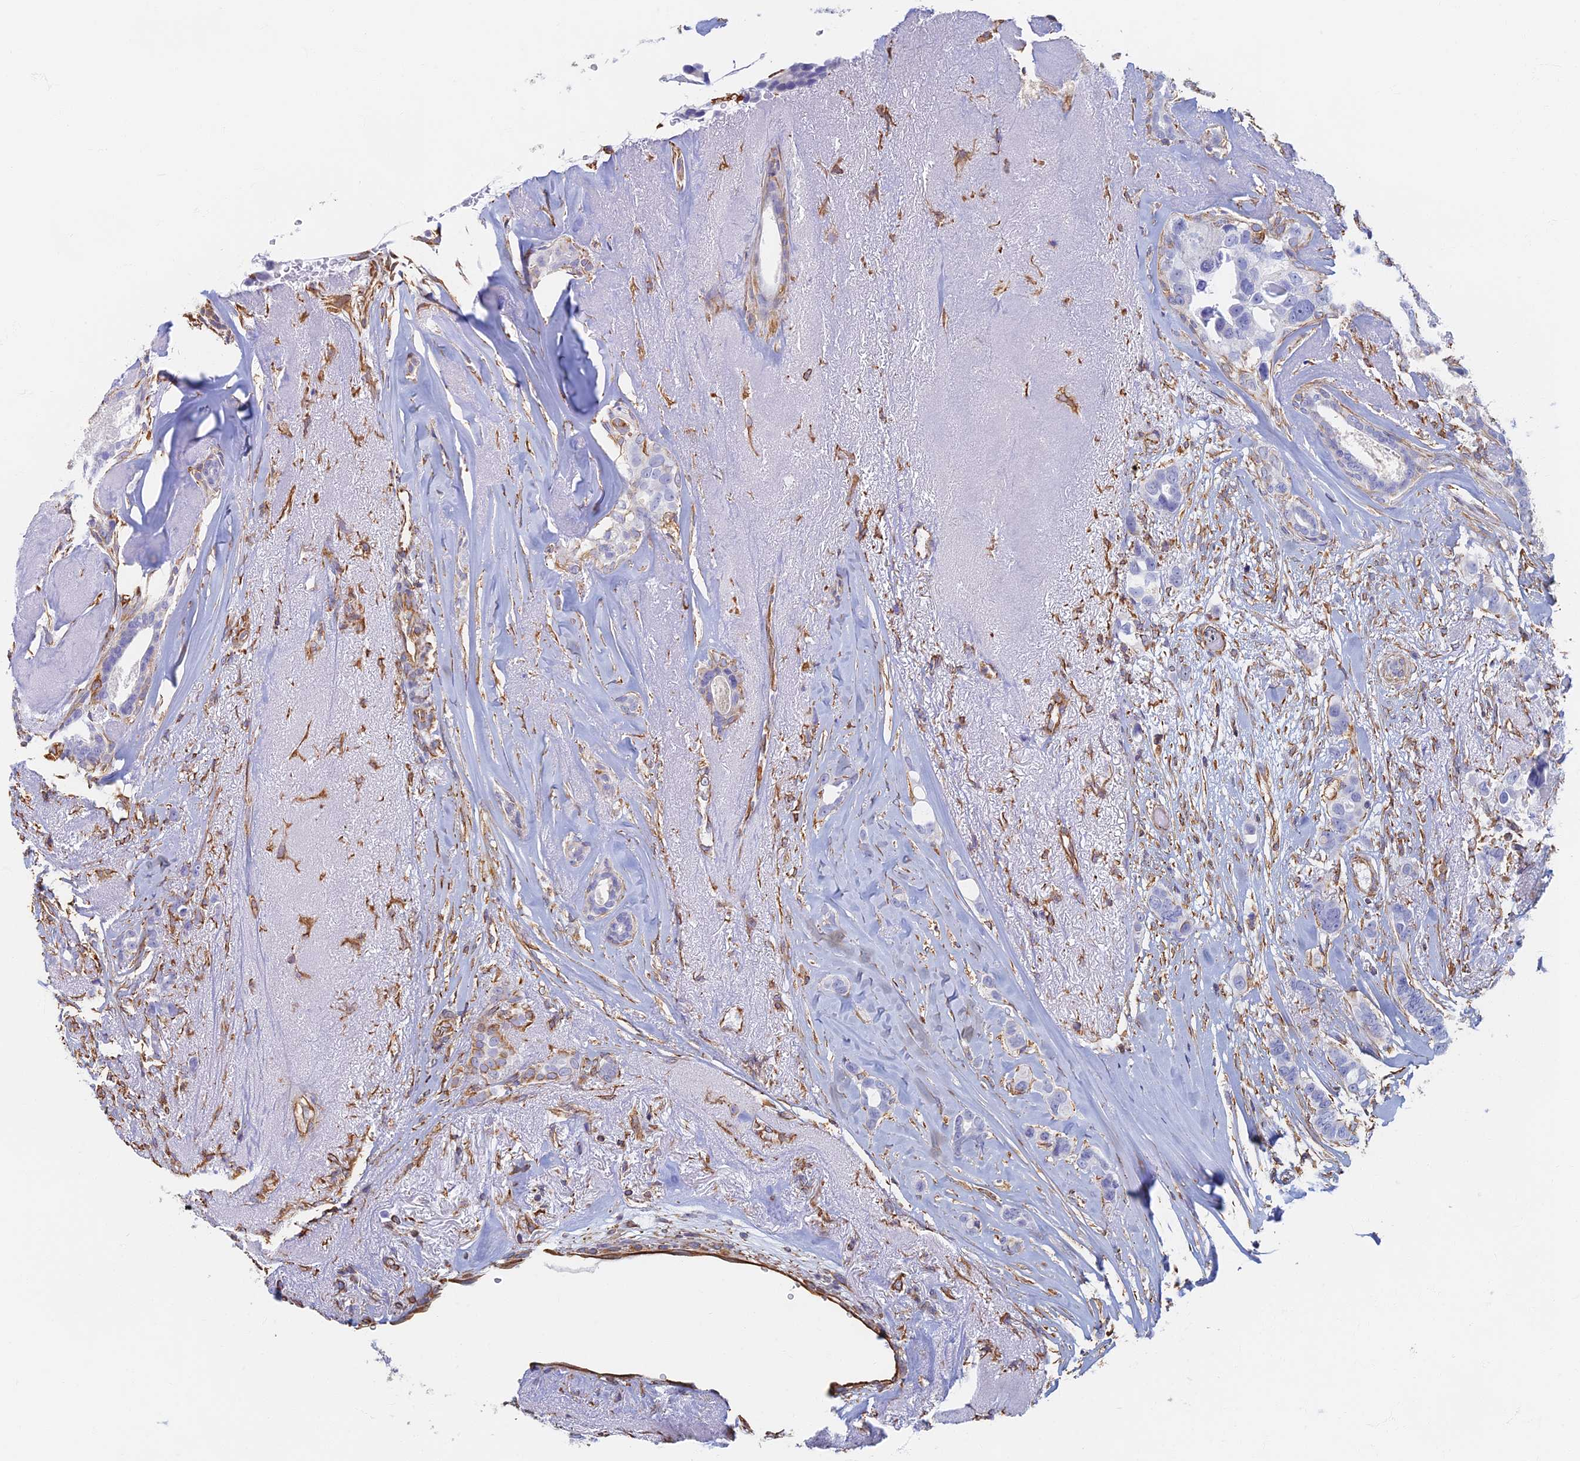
{"staining": {"intensity": "negative", "quantity": "none", "location": "none"}, "tissue": "breast cancer", "cell_type": "Tumor cells", "image_type": "cancer", "snomed": [{"axis": "morphology", "description": "Lobular carcinoma"}, {"axis": "topography", "description": "Breast"}], "caption": "DAB (3,3'-diaminobenzidine) immunohistochemical staining of human lobular carcinoma (breast) displays no significant positivity in tumor cells.", "gene": "RMC1", "patient": {"sex": "female", "age": 51}}